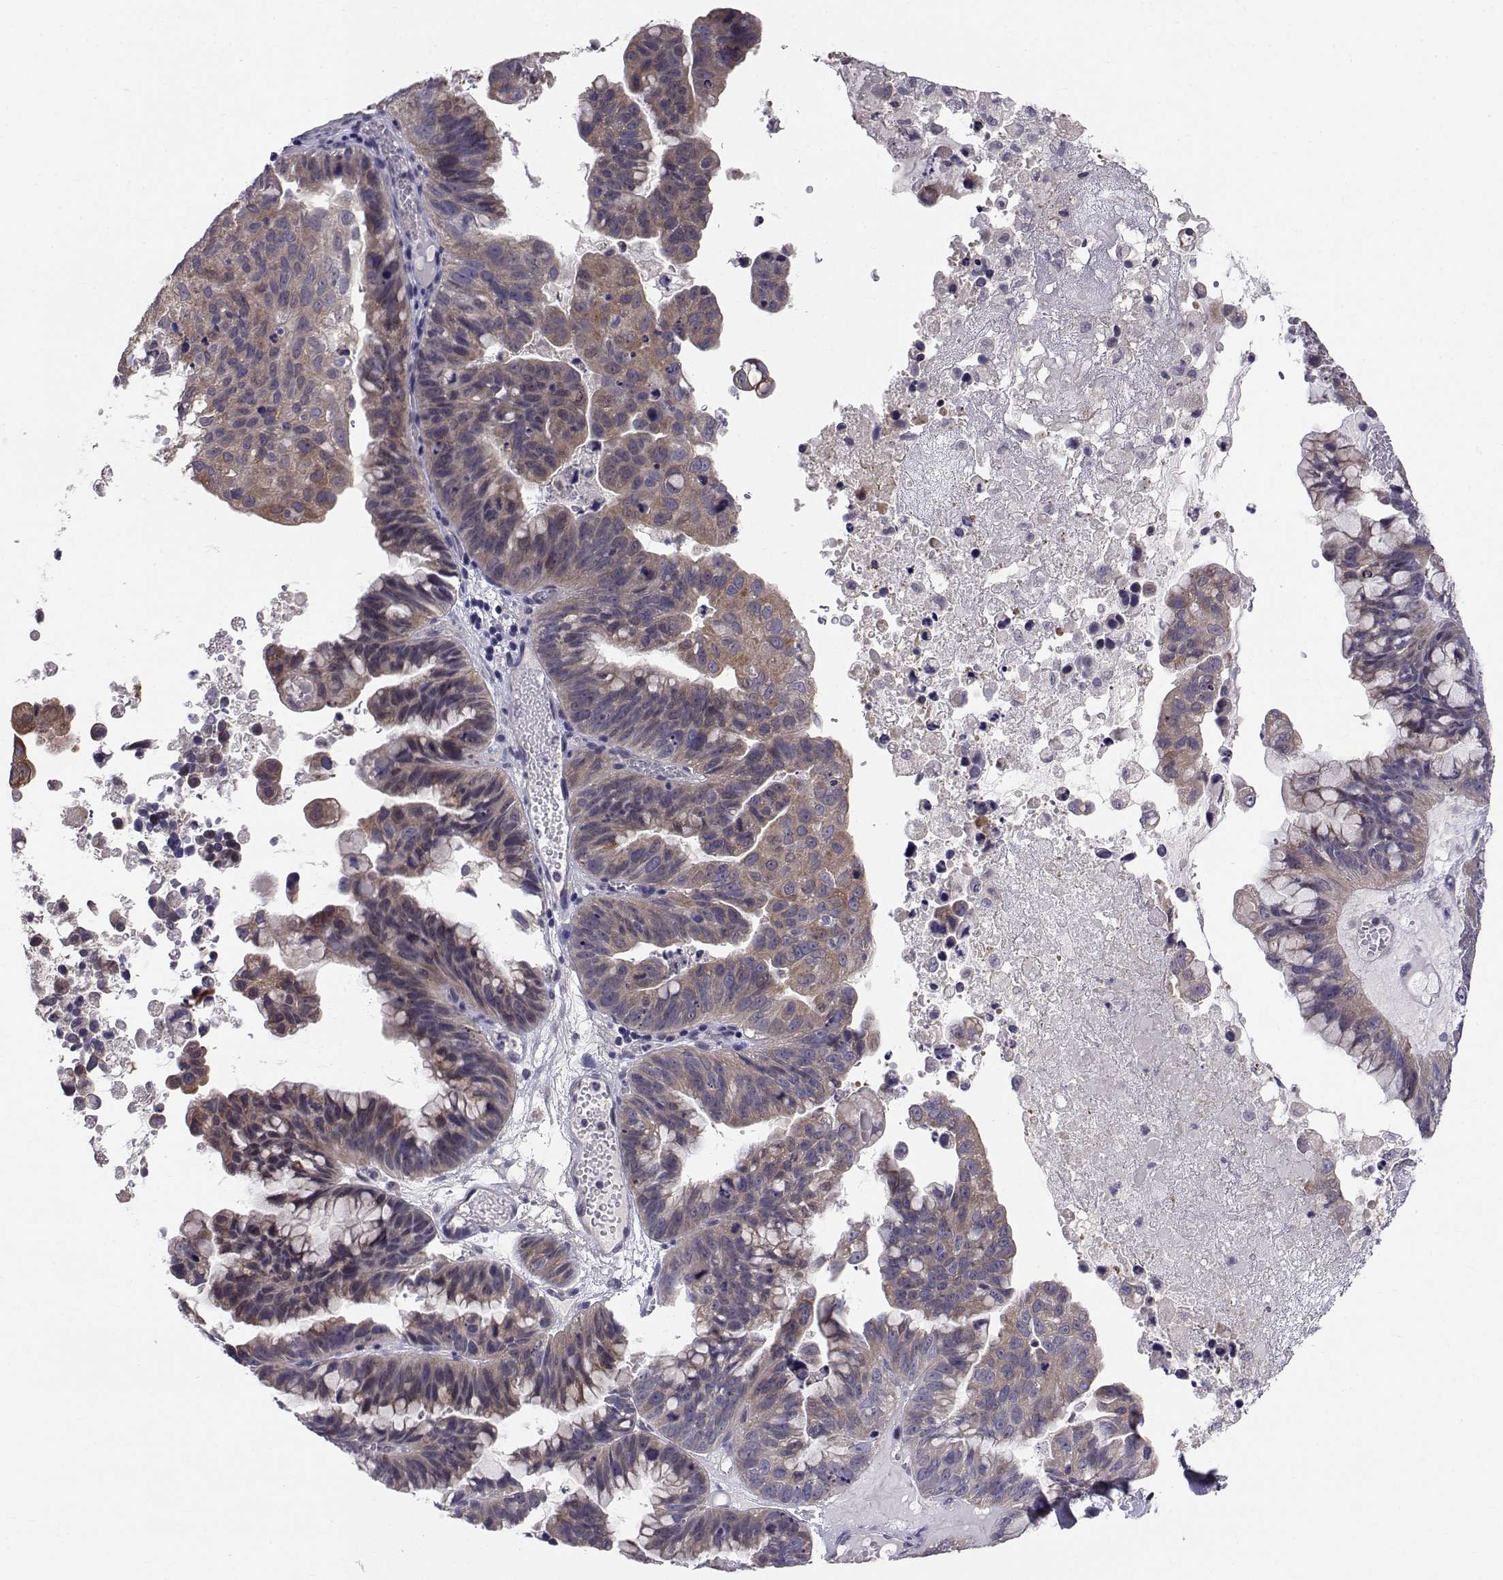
{"staining": {"intensity": "moderate", "quantity": ">75%", "location": "cytoplasmic/membranous"}, "tissue": "ovarian cancer", "cell_type": "Tumor cells", "image_type": "cancer", "snomed": [{"axis": "morphology", "description": "Cystadenocarcinoma, mucinous, NOS"}, {"axis": "topography", "description": "Ovary"}], "caption": "Brown immunohistochemical staining in human ovarian mucinous cystadenocarcinoma exhibits moderate cytoplasmic/membranous expression in approximately >75% of tumor cells. (DAB IHC with brightfield microscopy, high magnification).", "gene": "PEX5L", "patient": {"sex": "female", "age": 76}}